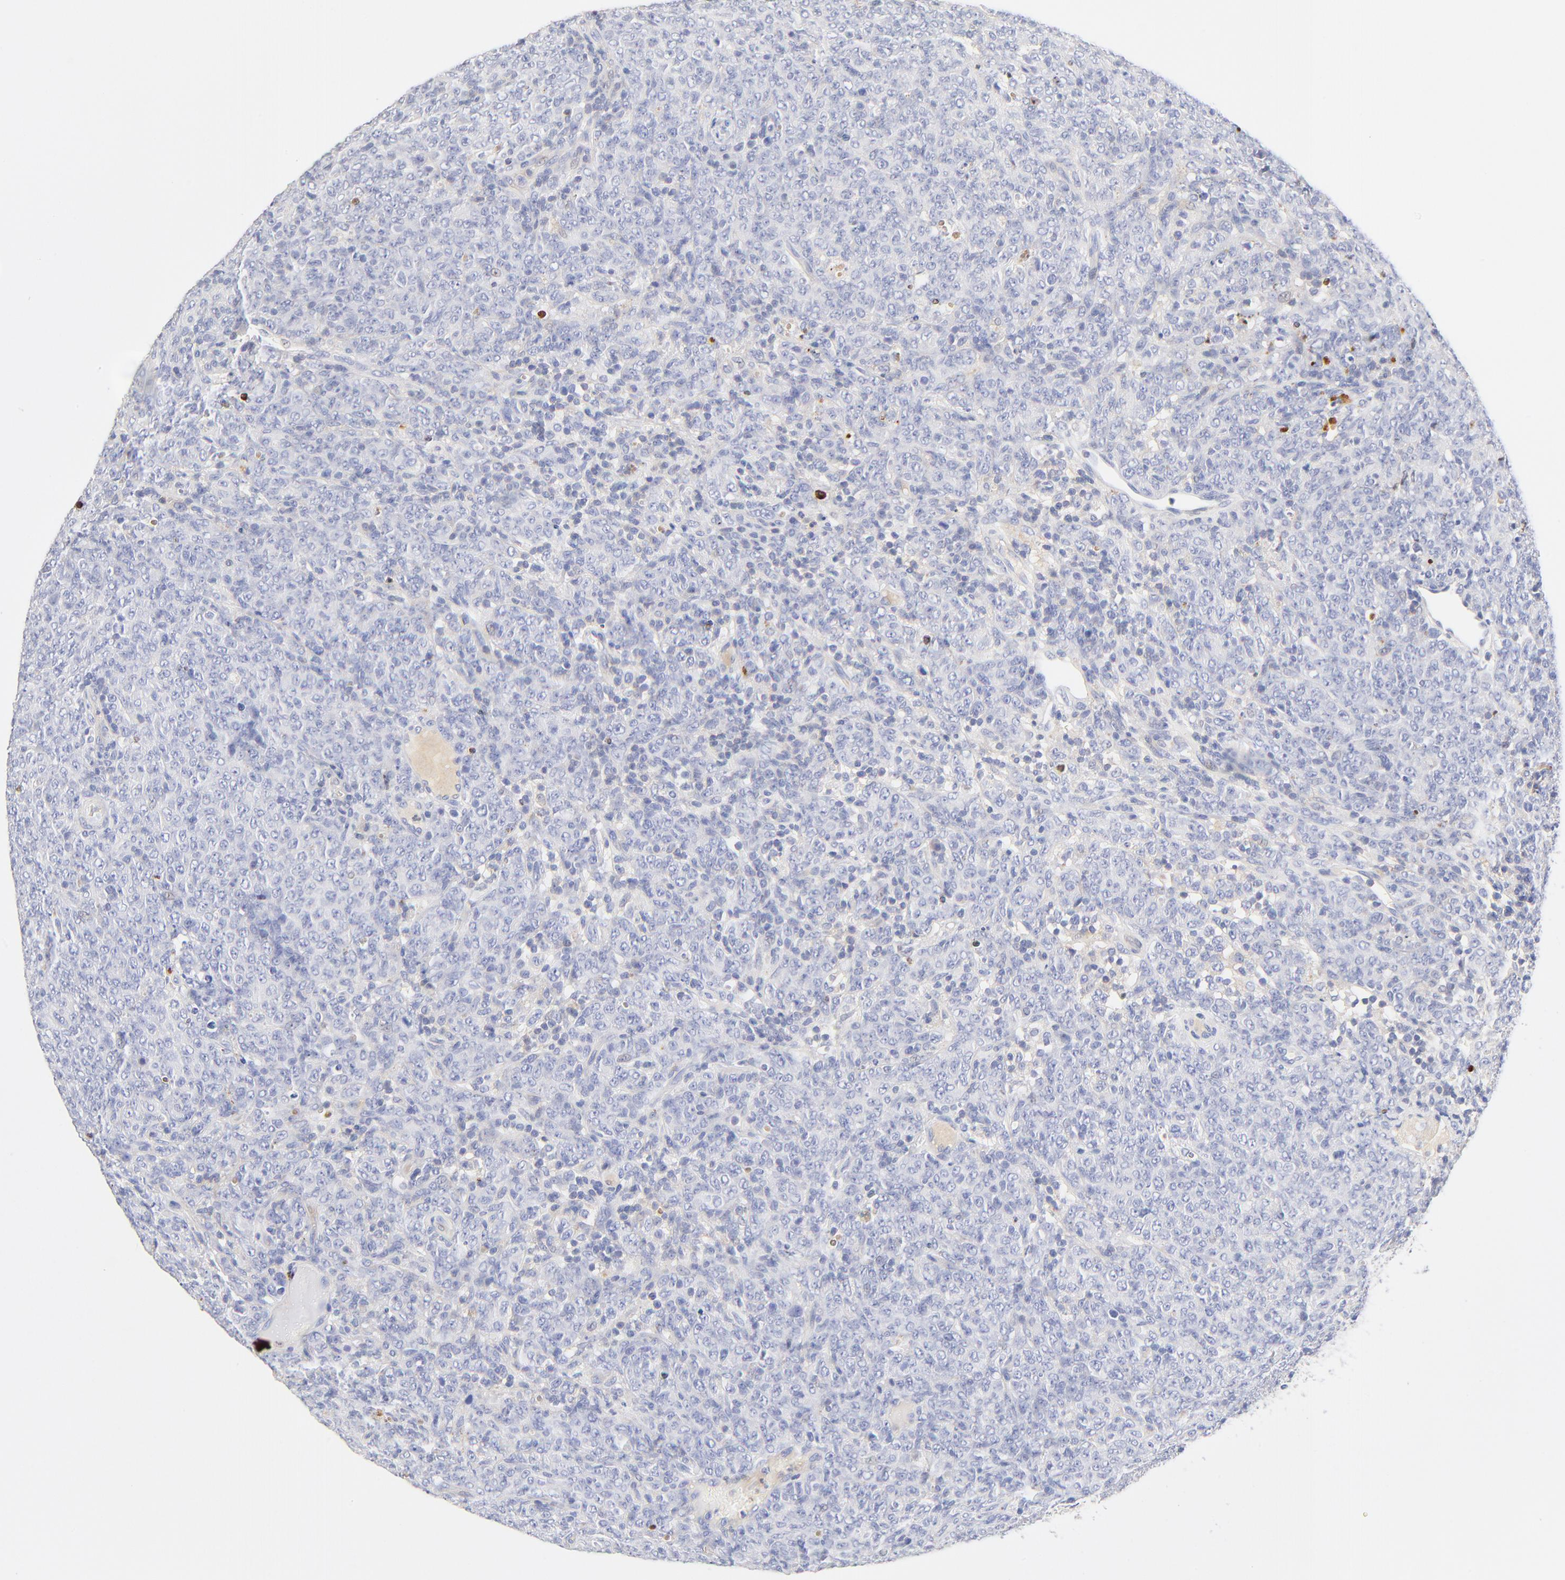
{"staining": {"intensity": "weak", "quantity": "<25%", "location": "cytoplasmic/membranous"}, "tissue": "lymphoma", "cell_type": "Tumor cells", "image_type": "cancer", "snomed": [{"axis": "morphology", "description": "Malignant lymphoma, non-Hodgkin's type, High grade"}, {"axis": "topography", "description": "Tonsil"}], "caption": "Tumor cells are negative for brown protein staining in high-grade malignant lymphoma, non-Hodgkin's type.", "gene": "MDGA2", "patient": {"sex": "female", "age": 36}}